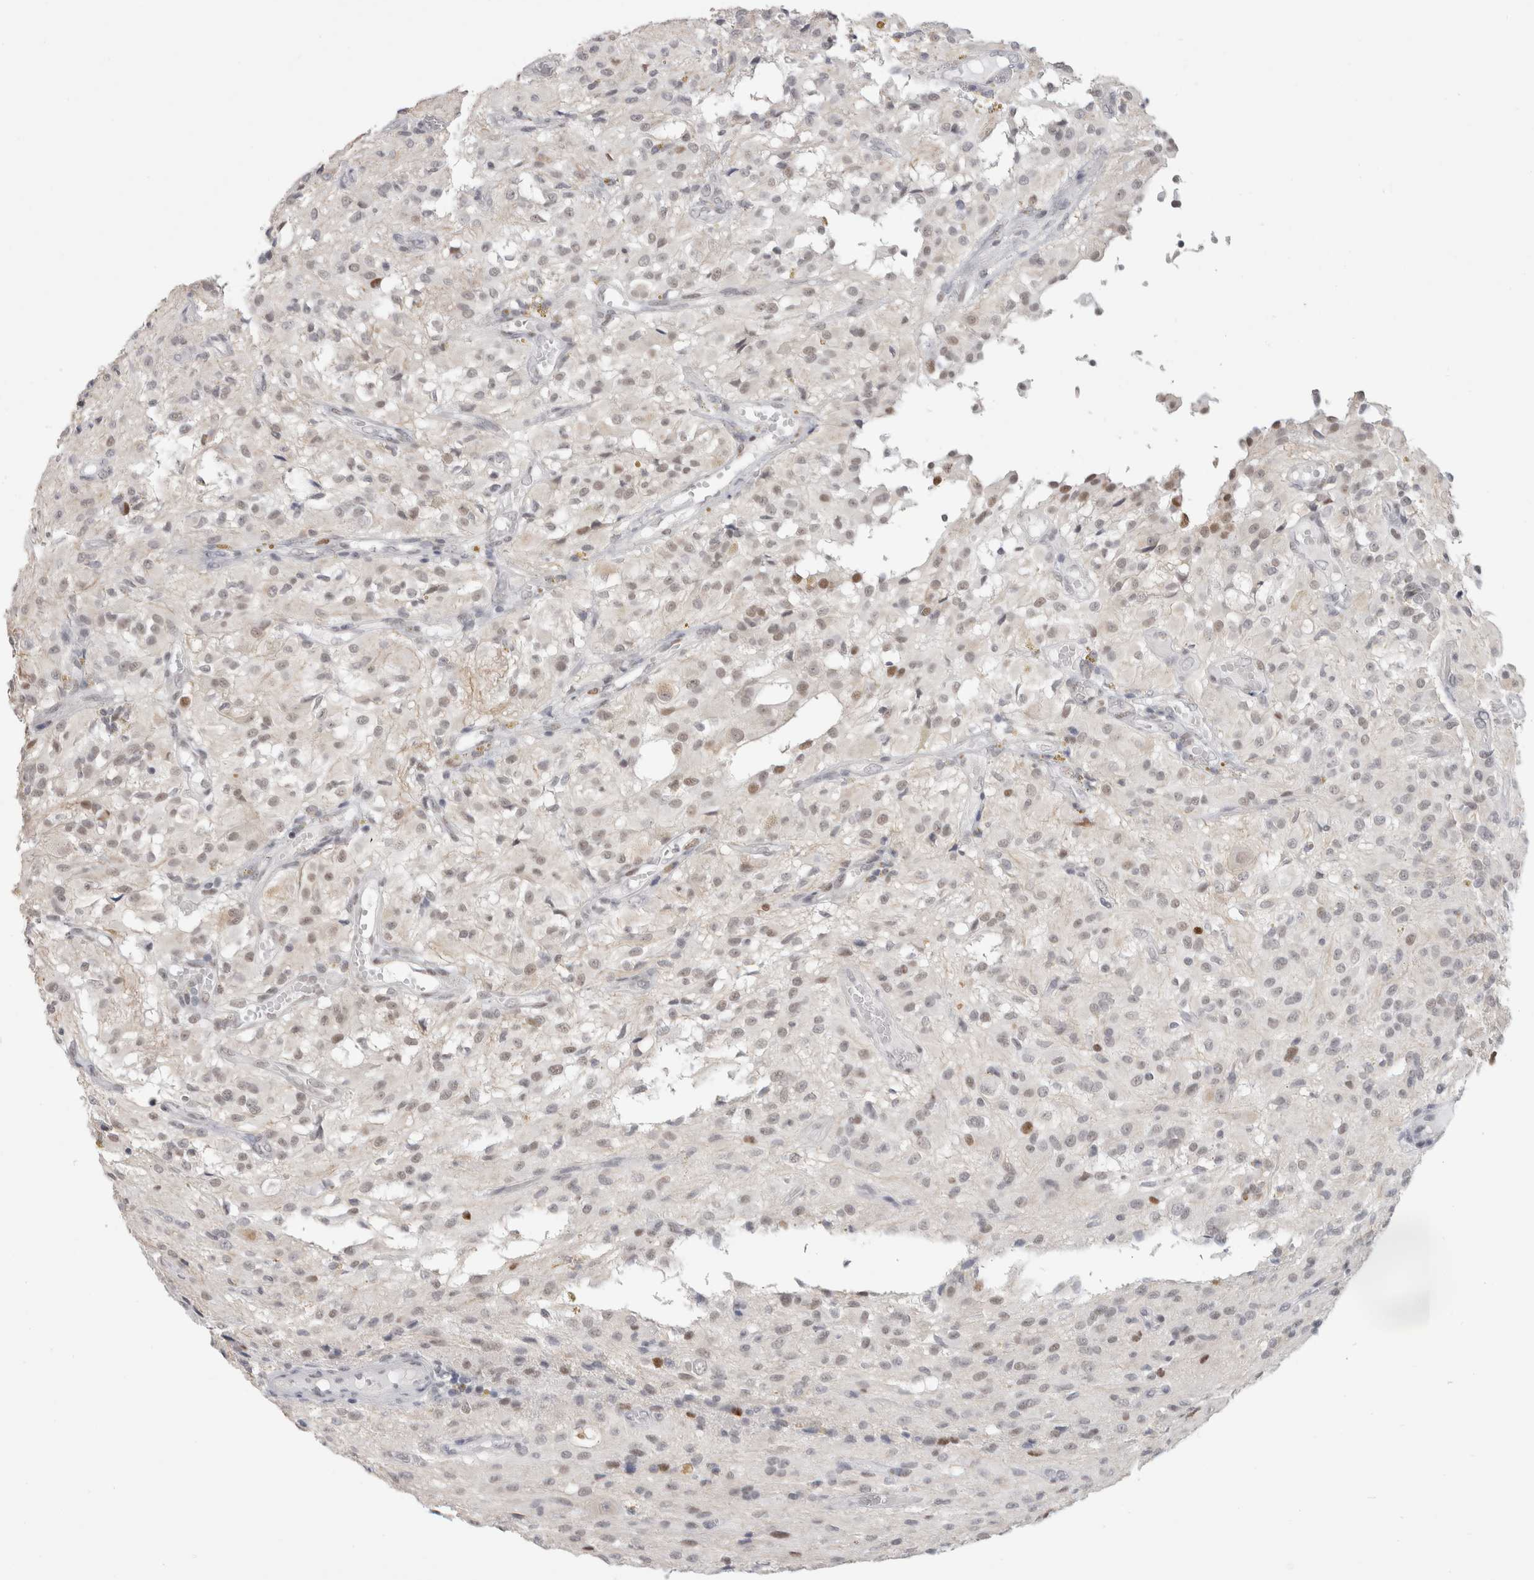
{"staining": {"intensity": "weak", "quantity": "25%-75%", "location": "nuclear"}, "tissue": "glioma", "cell_type": "Tumor cells", "image_type": "cancer", "snomed": [{"axis": "morphology", "description": "Glioma, malignant, High grade"}, {"axis": "topography", "description": "Brain"}], "caption": "High-grade glioma (malignant) stained with a protein marker exhibits weak staining in tumor cells.", "gene": "SMARCC1", "patient": {"sex": "female", "age": 59}}